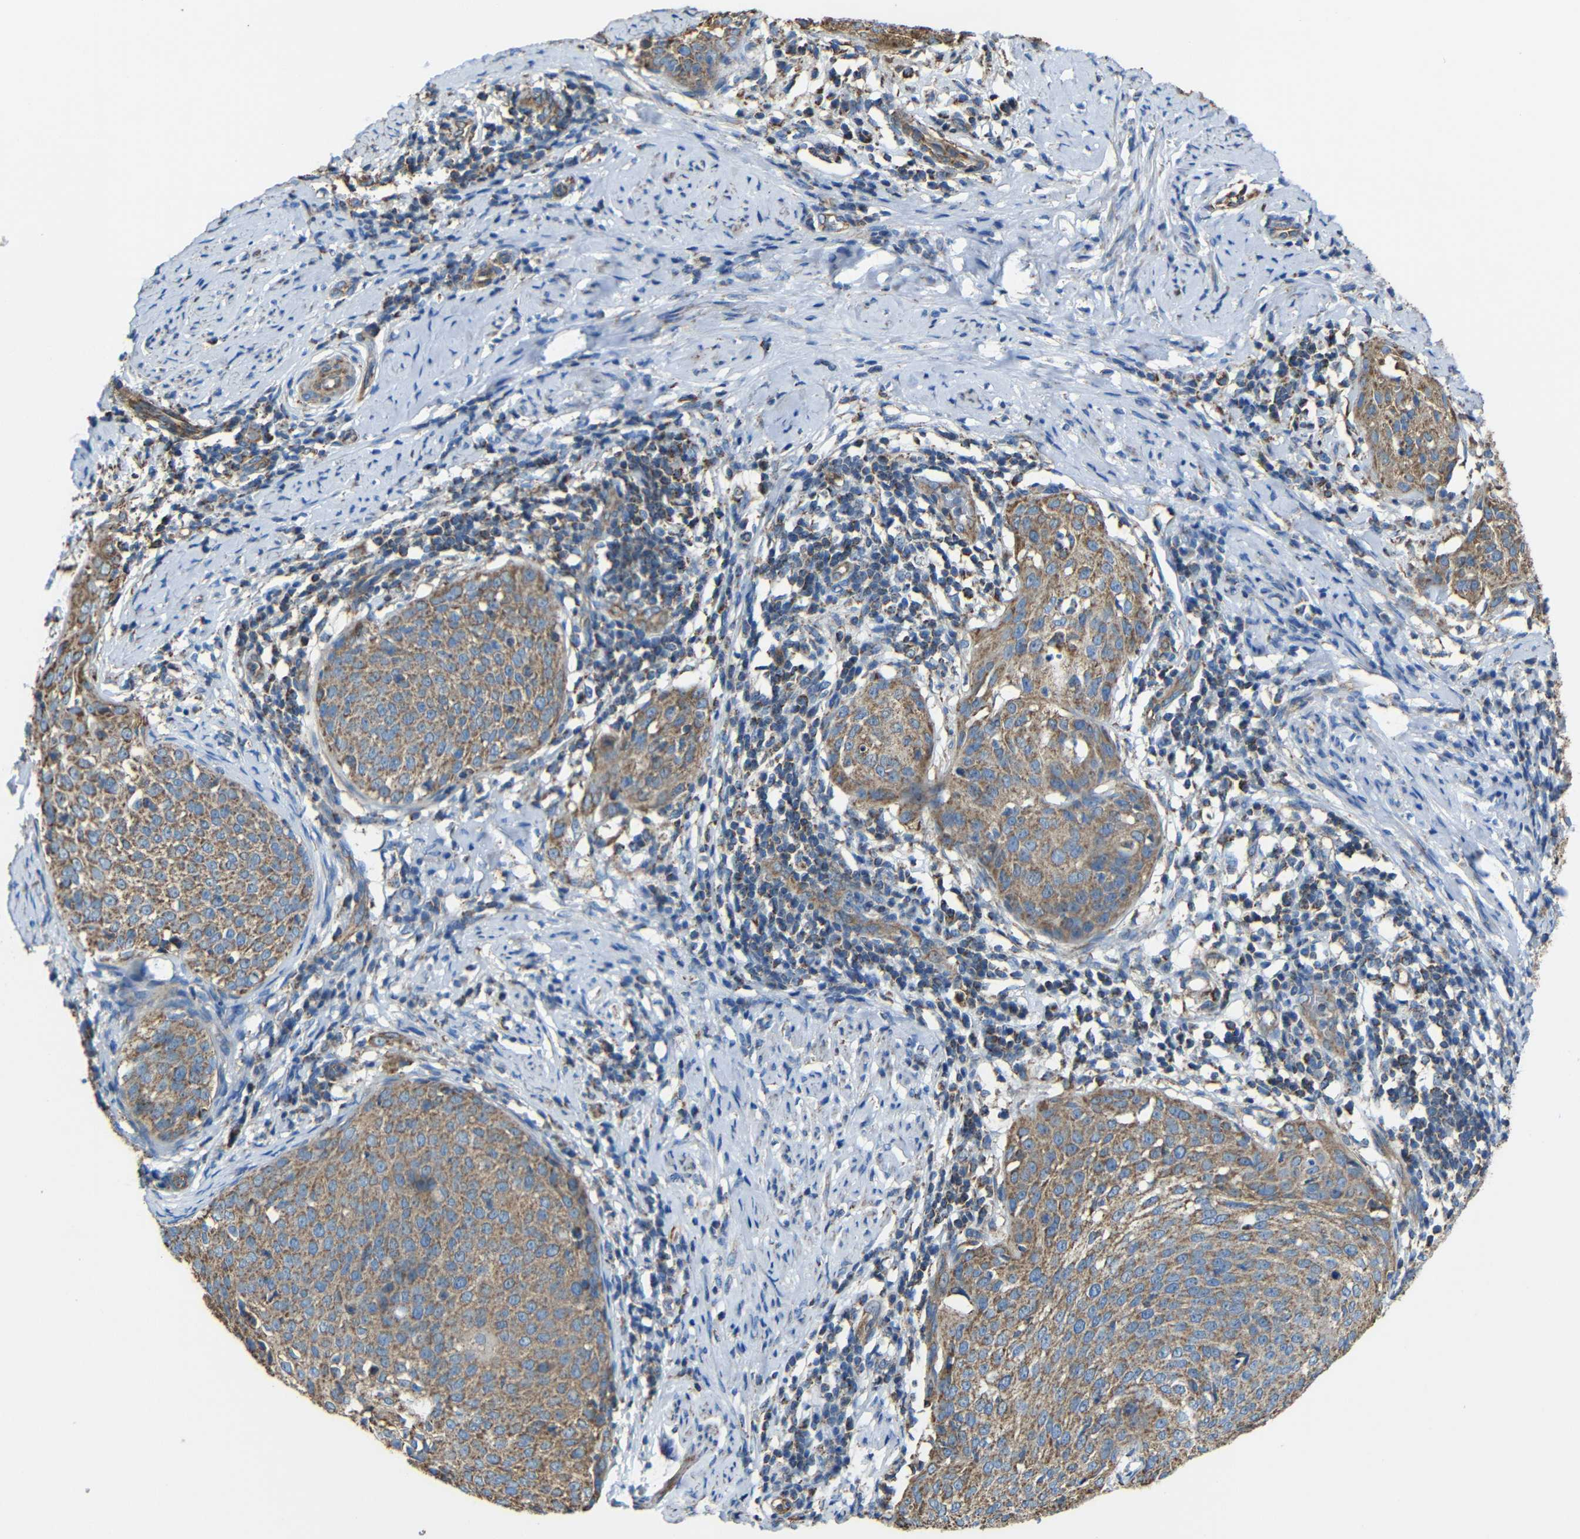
{"staining": {"intensity": "moderate", "quantity": ">75%", "location": "cytoplasmic/membranous"}, "tissue": "cervical cancer", "cell_type": "Tumor cells", "image_type": "cancer", "snomed": [{"axis": "morphology", "description": "Squamous cell carcinoma, NOS"}, {"axis": "topography", "description": "Cervix"}], "caption": "A medium amount of moderate cytoplasmic/membranous positivity is seen in approximately >75% of tumor cells in cervical cancer (squamous cell carcinoma) tissue.", "gene": "INTS6L", "patient": {"sex": "female", "age": 51}}